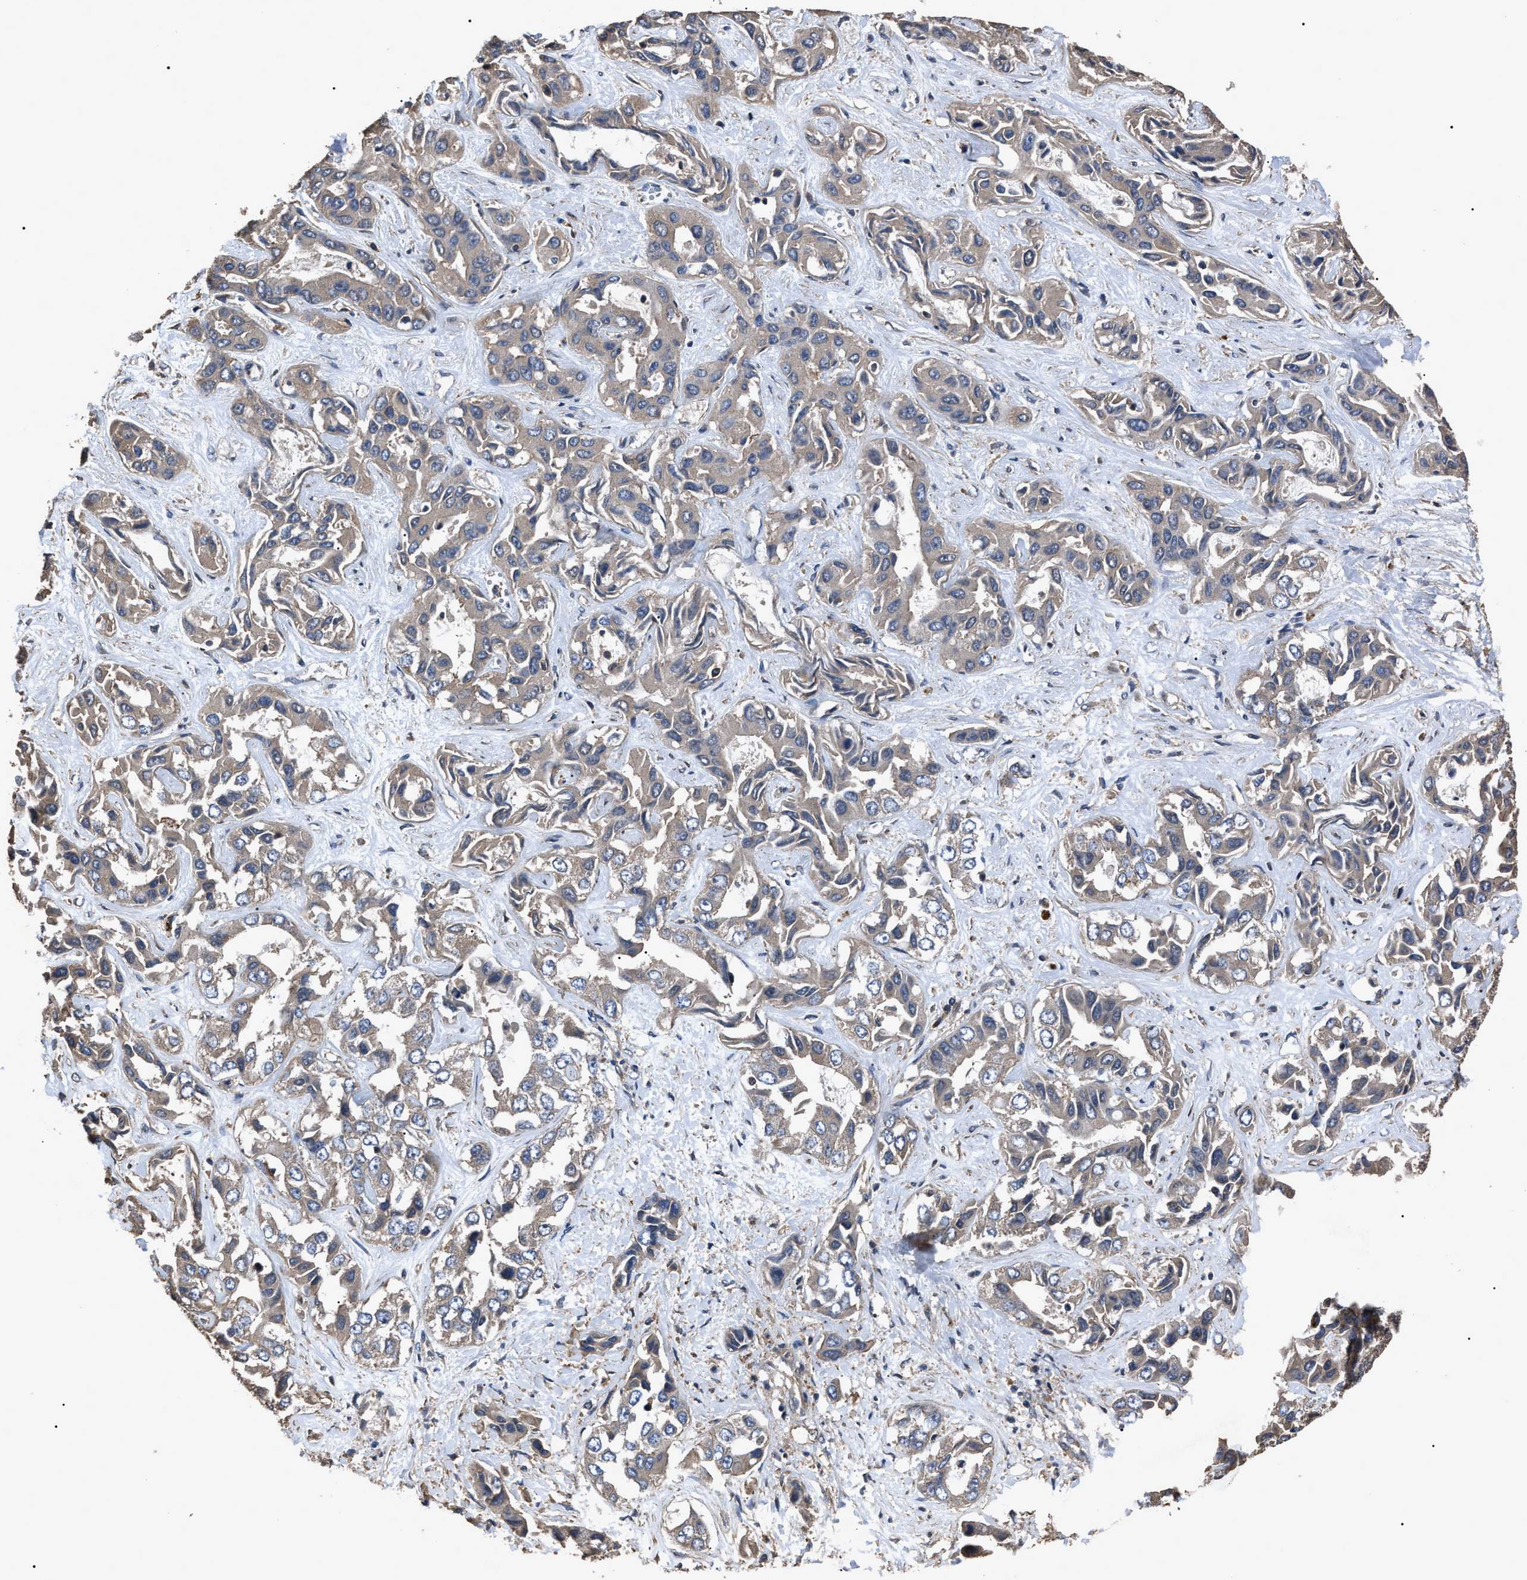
{"staining": {"intensity": "weak", "quantity": "25%-75%", "location": "cytoplasmic/membranous"}, "tissue": "liver cancer", "cell_type": "Tumor cells", "image_type": "cancer", "snomed": [{"axis": "morphology", "description": "Cholangiocarcinoma"}, {"axis": "topography", "description": "Liver"}], "caption": "An image of human cholangiocarcinoma (liver) stained for a protein shows weak cytoplasmic/membranous brown staining in tumor cells. (Brightfield microscopy of DAB IHC at high magnification).", "gene": "RNF216", "patient": {"sex": "female", "age": 52}}